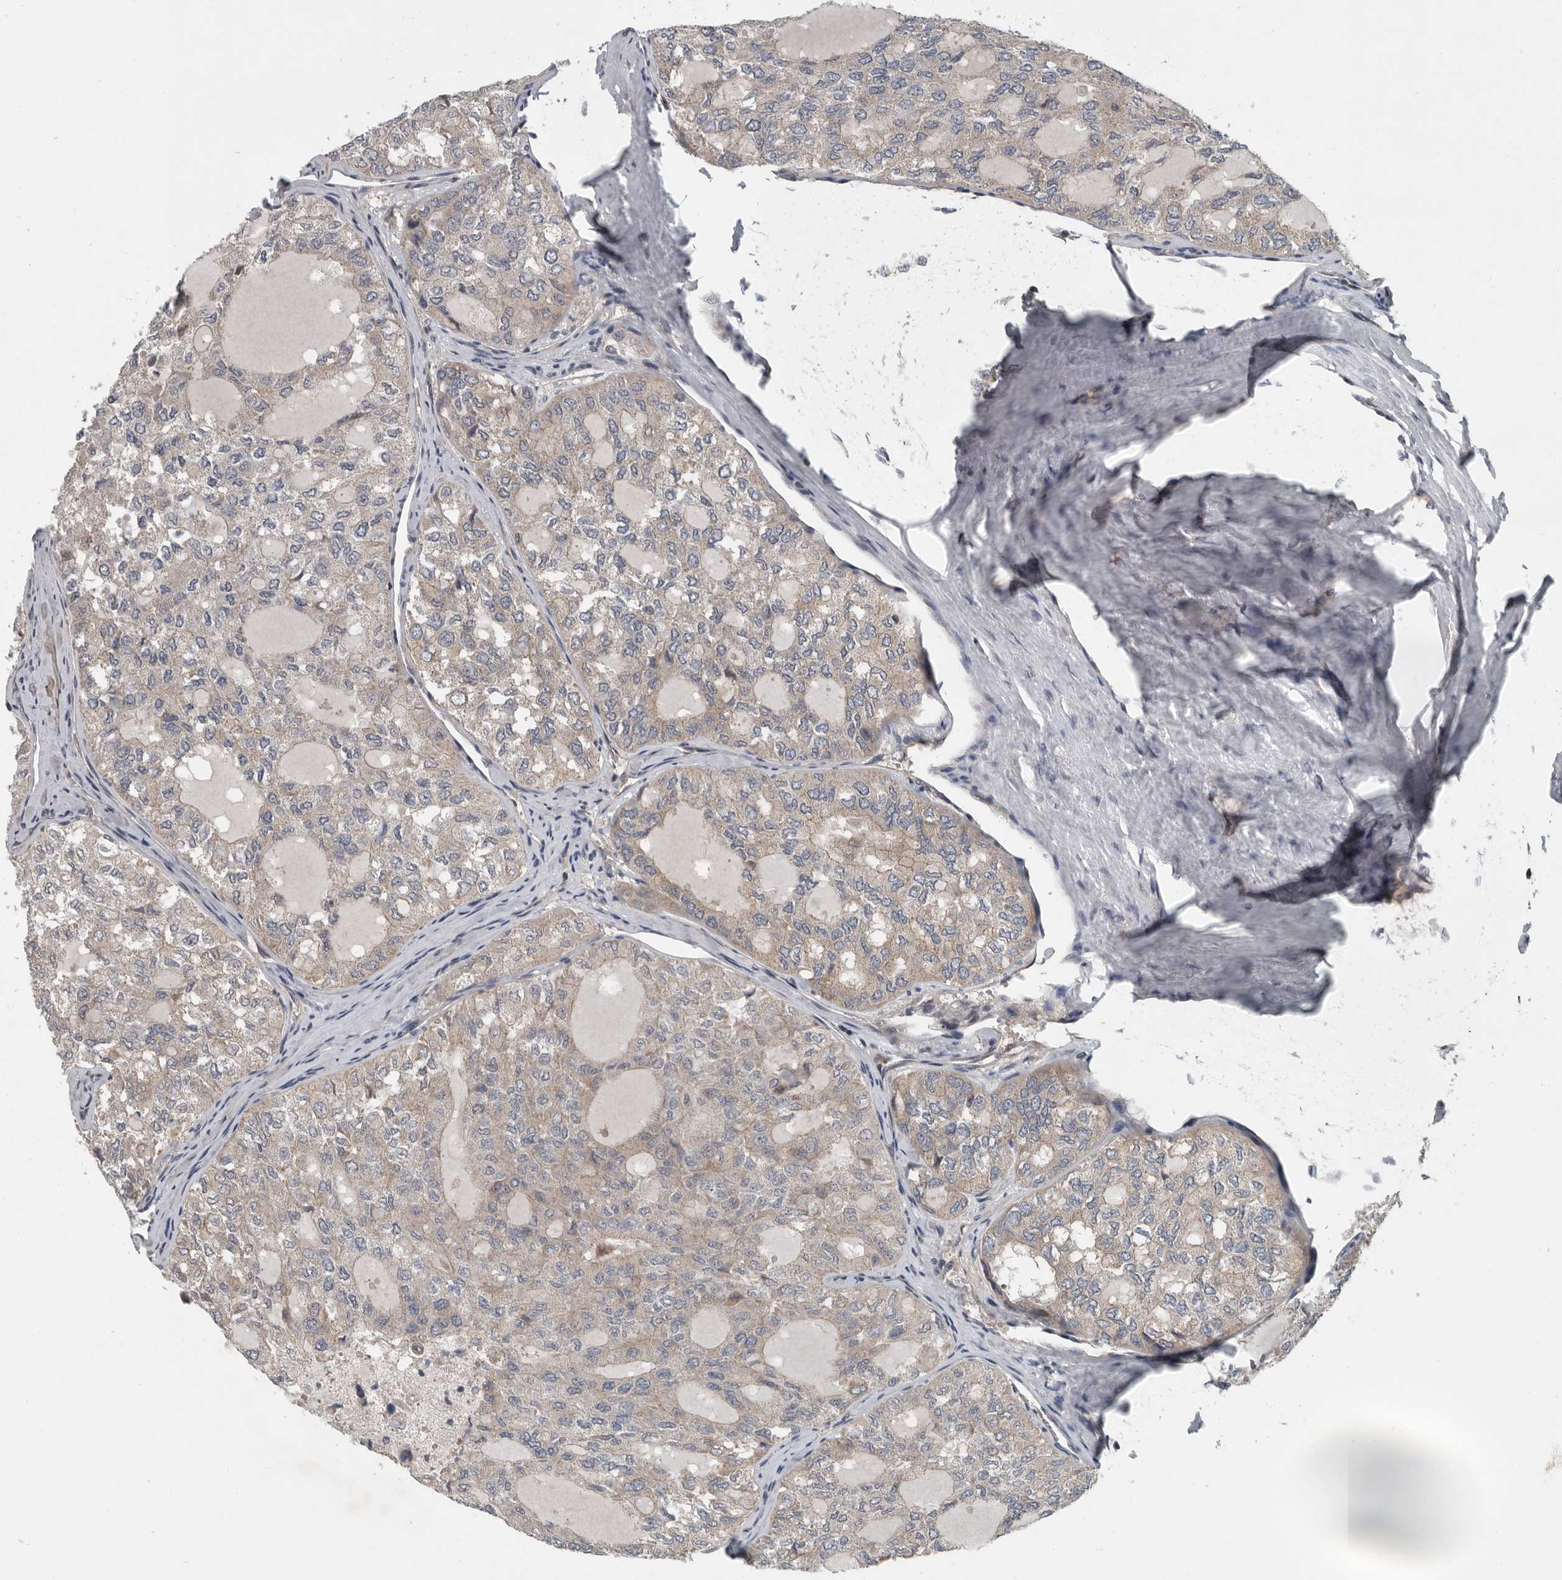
{"staining": {"intensity": "weak", "quantity": "25%-75%", "location": "cytoplasmic/membranous"}, "tissue": "thyroid cancer", "cell_type": "Tumor cells", "image_type": "cancer", "snomed": [{"axis": "morphology", "description": "Follicular adenoma carcinoma, NOS"}, {"axis": "topography", "description": "Thyroid gland"}], "caption": "DAB (3,3'-diaminobenzidine) immunohistochemical staining of human thyroid cancer shows weak cytoplasmic/membranous protein staining in approximately 25%-75% of tumor cells. The staining is performed using DAB (3,3'-diaminobenzidine) brown chromogen to label protein expression. The nuclei are counter-stained blue using hematoxylin.", "gene": "TMEM199", "patient": {"sex": "male", "age": 75}}